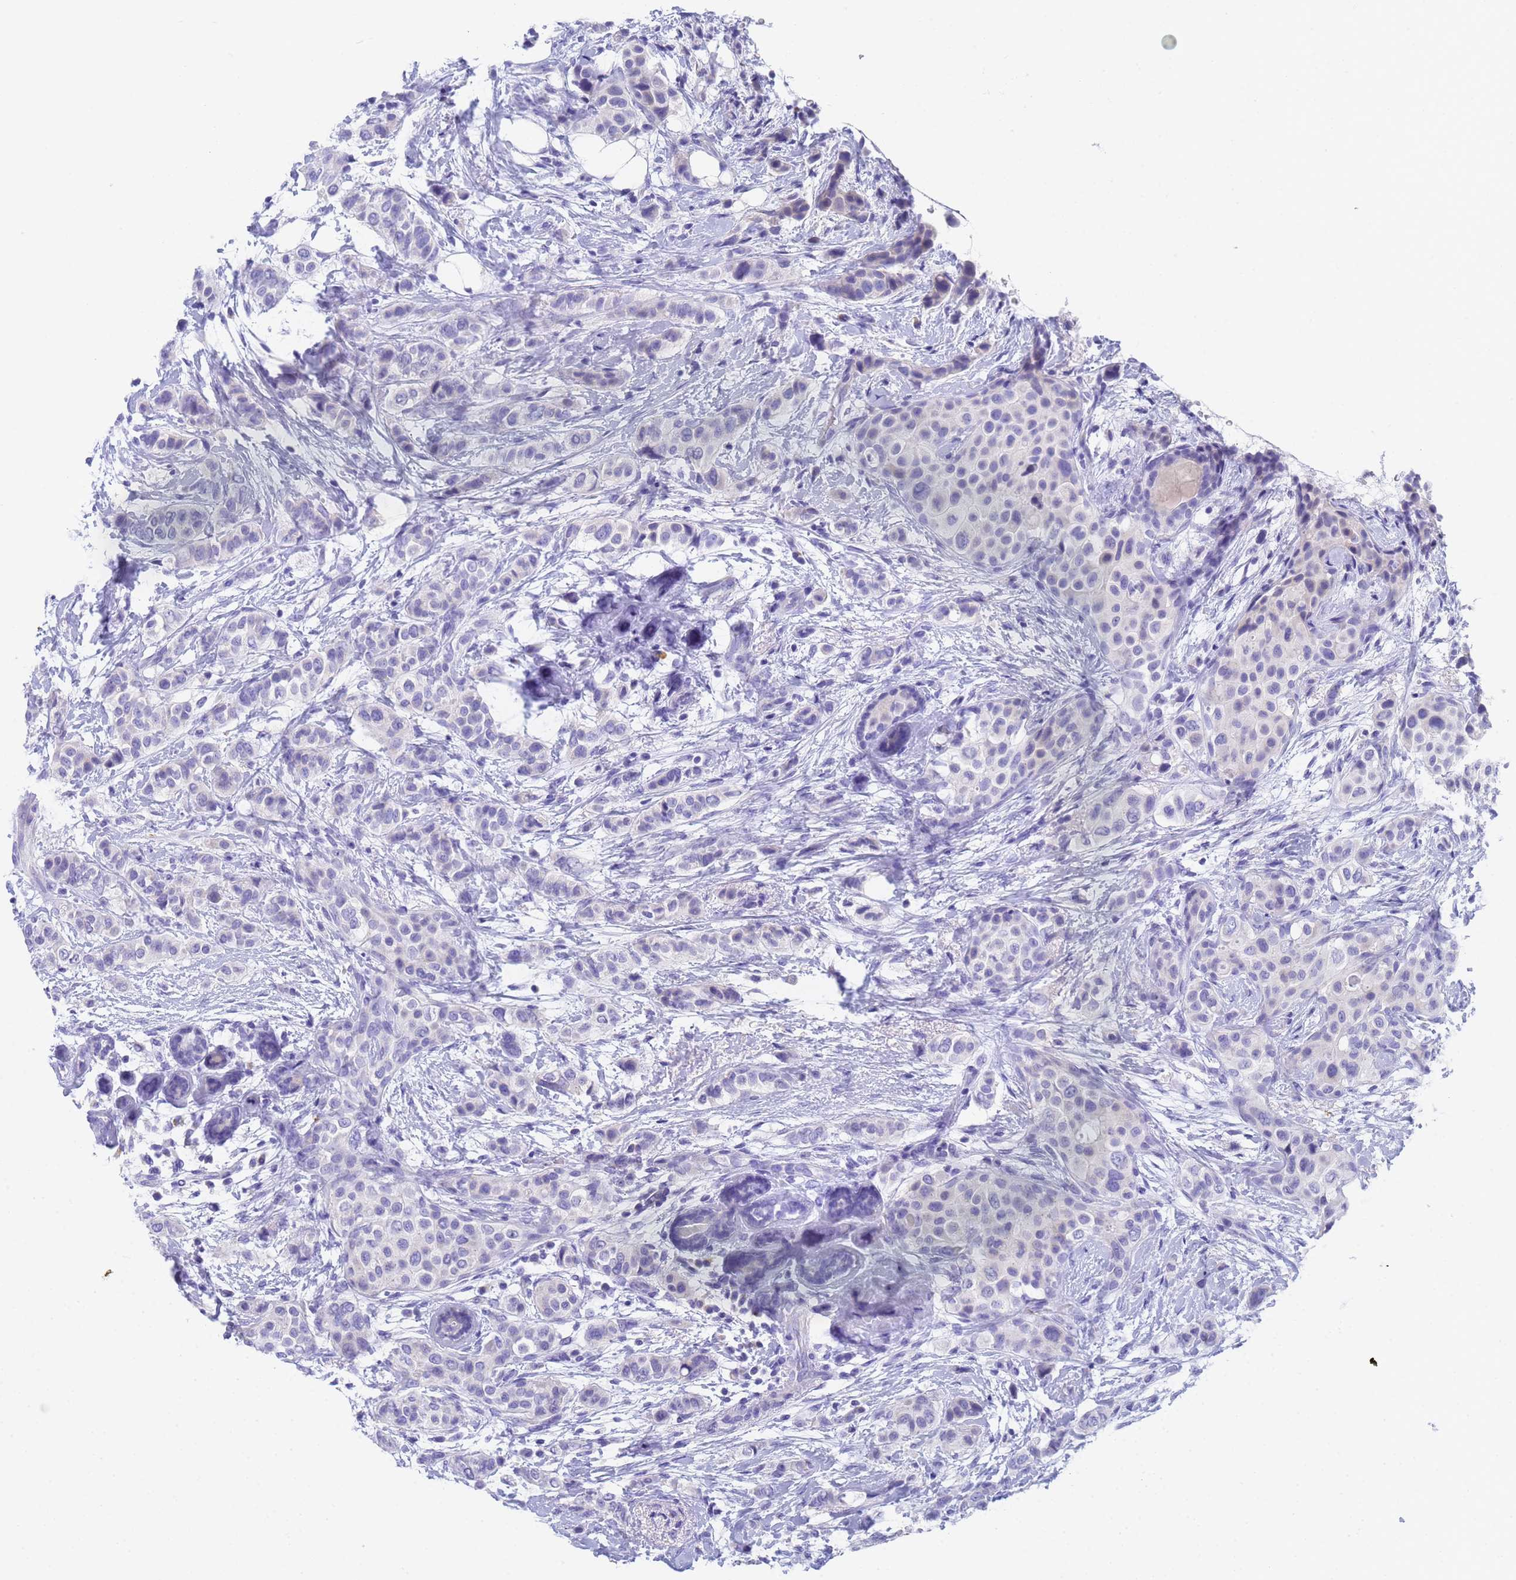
{"staining": {"intensity": "negative", "quantity": "none", "location": "none"}, "tissue": "breast cancer", "cell_type": "Tumor cells", "image_type": "cancer", "snomed": [{"axis": "morphology", "description": "Lobular carcinoma"}, {"axis": "topography", "description": "Breast"}], "caption": "The photomicrograph displays no significant expression in tumor cells of lobular carcinoma (breast). (Brightfield microscopy of DAB (3,3'-diaminobenzidine) IHC at high magnification).", "gene": "STATH", "patient": {"sex": "female", "age": 51}}